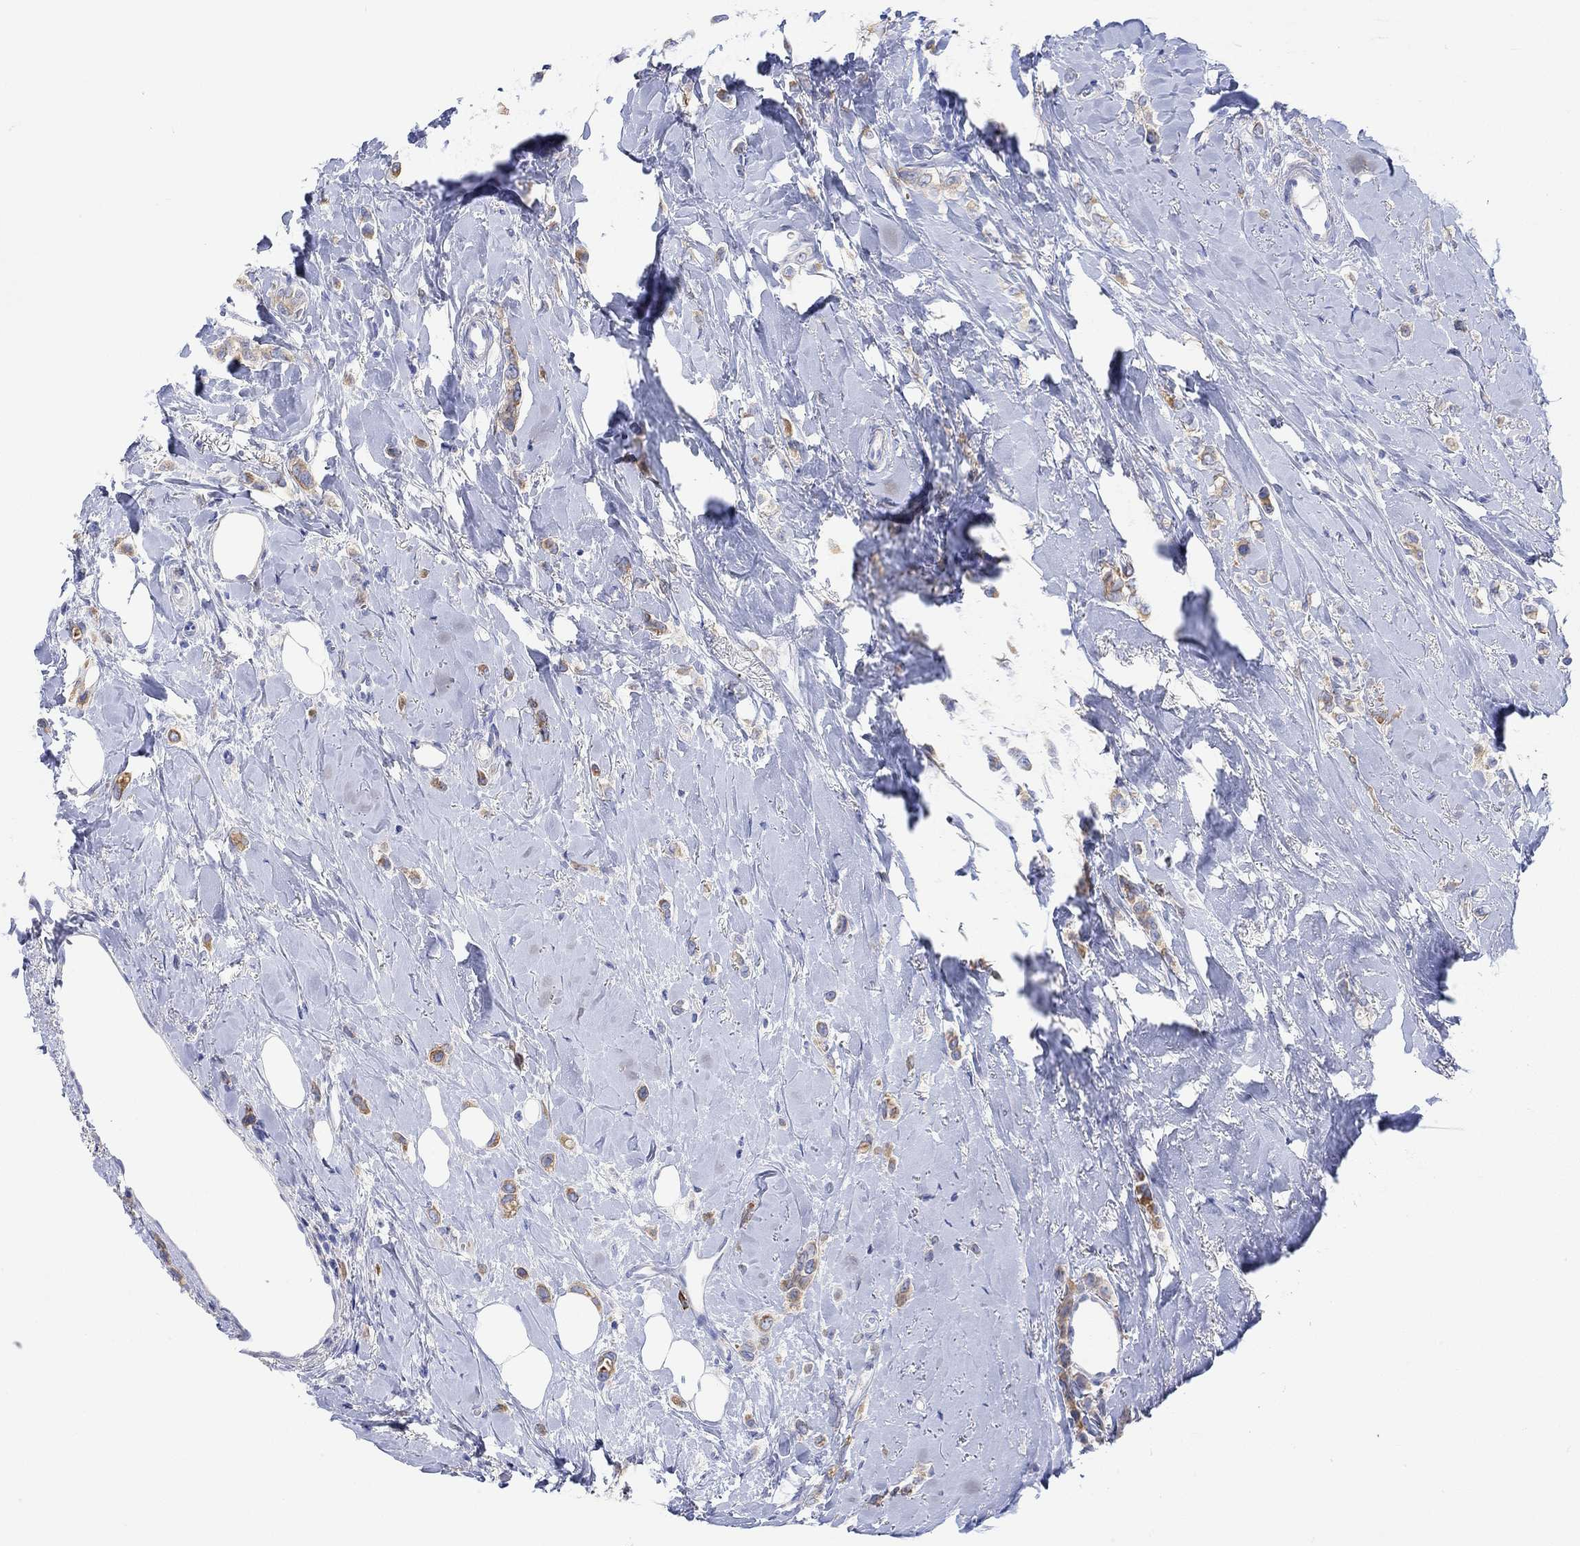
{"staining": {"intensity": "moderate", "quantity": ">75%", "location": "cytoplasmic/membranous"}, "tissue": "breast cancer", "cell_type": "Tumor cells", "image_type": "cancer", "snomed": [{"axis": "morphology", "description": "Lobular carcinoma"}, {"axis": "topography", "description": "Breast"}], "caption": "Breast cancer (lobular carcinoma) was stained to show a protein in brown. There is medium levels of moderate cytoplasmic/membranous expression in approximately >75% of tumor cells.", "gene": "REEP6", "patient": {"sex": "female", "age": 66}}